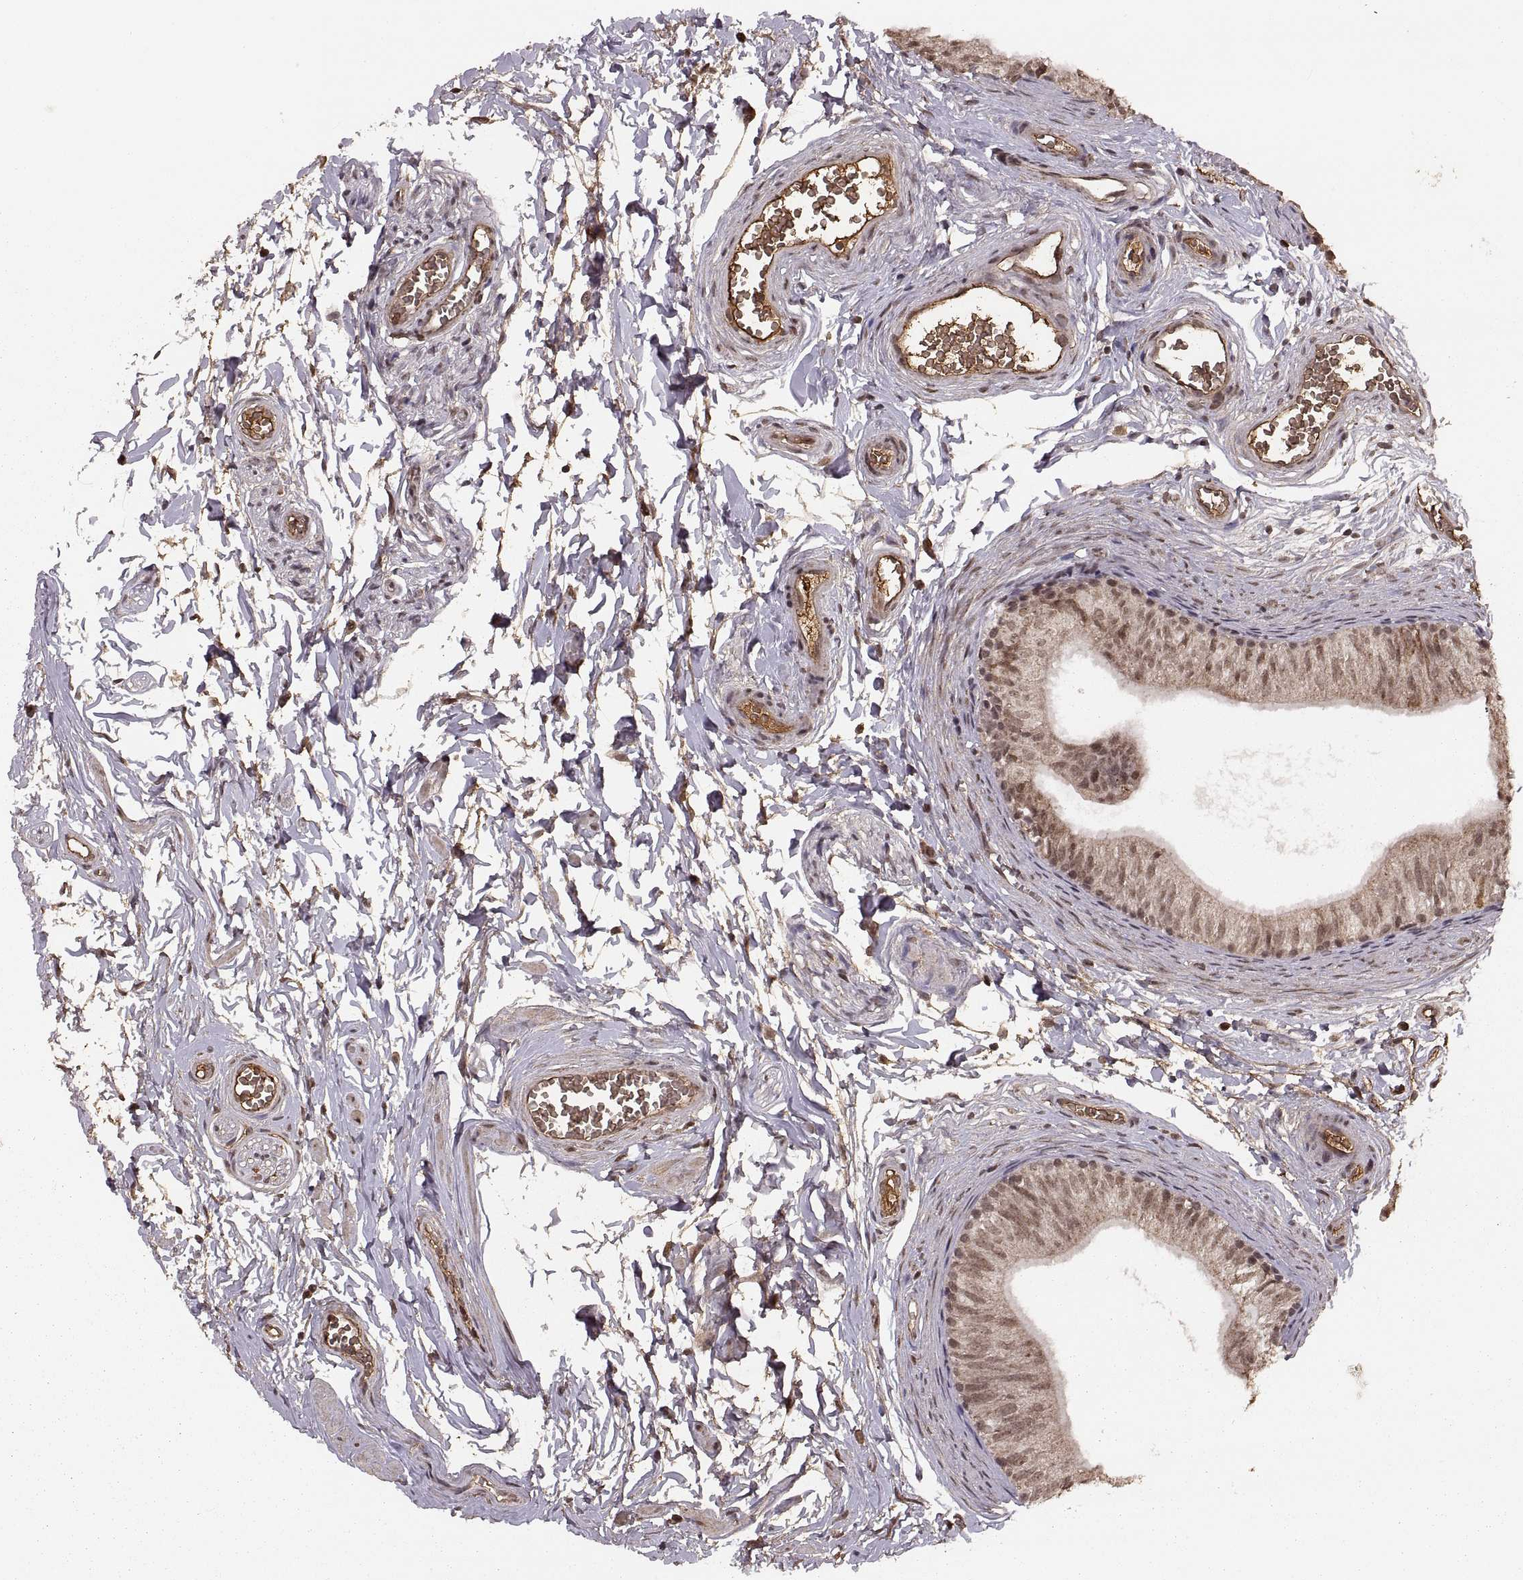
{"staining": {"intensity": "moderate", "quantity": ">75%", "location": "cytoplasmic/membranous,nuclear"}, "tissue": "epididymis", "cell_type": "Glandular cells", "image_type": "normal", "snomed": [{"axis": "morphology", "description": "Normal tissue, NOS"}, {"axis": "topography", "description": "Epididymis"}], "caption": "DAB immunohistochemical staining of normal epididymis displays moderate cytoplasmic/membranous,nuclear protein staining in about >75% of glandular cells. The staining was performed using DAB, with brown indicating positive protein expression. Nuclei are stained blue with hematoxylin.", "gene": "RFT1", "patient": {"sex": "male", "age": 22}}